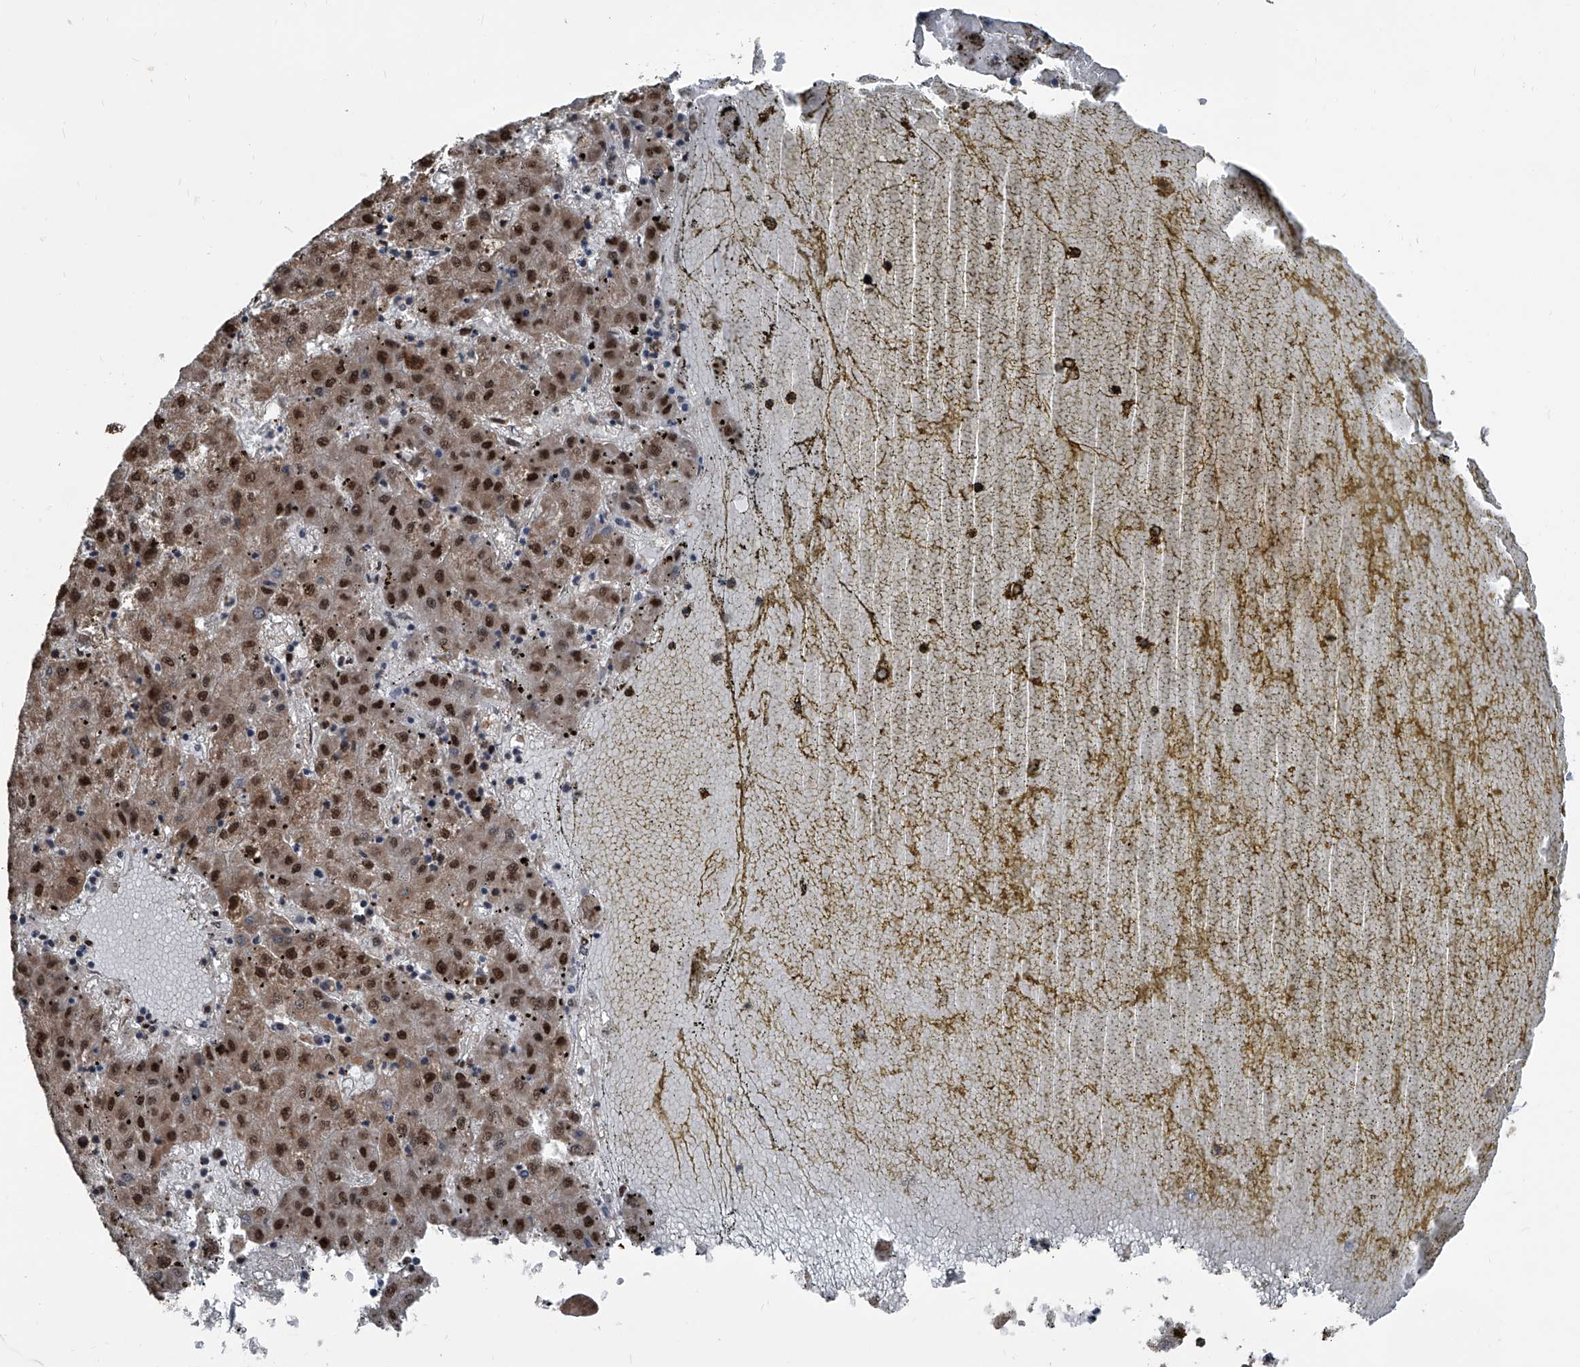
{"staining": {"intensity": "strong", "quantity": "25%-75%", "location": "nuclear"}, "tissue": "liver cancer", "cell_type": "Tumor cells", "image_type": "cancer", "snomed": [{"axis": "morphology", "description": "Carcinoma, Hepatocellular, NOS"}, {"axis": "topography", "description": "Liver"}], "caption": "Protein expression analysis of human hepatocellular carcinoma (liver) reveals strong nuclear positivity in approximately 25%-75% of tumor cells.", "gene": "FKBP5", "patient": {"sex": "male", "age": 72}}